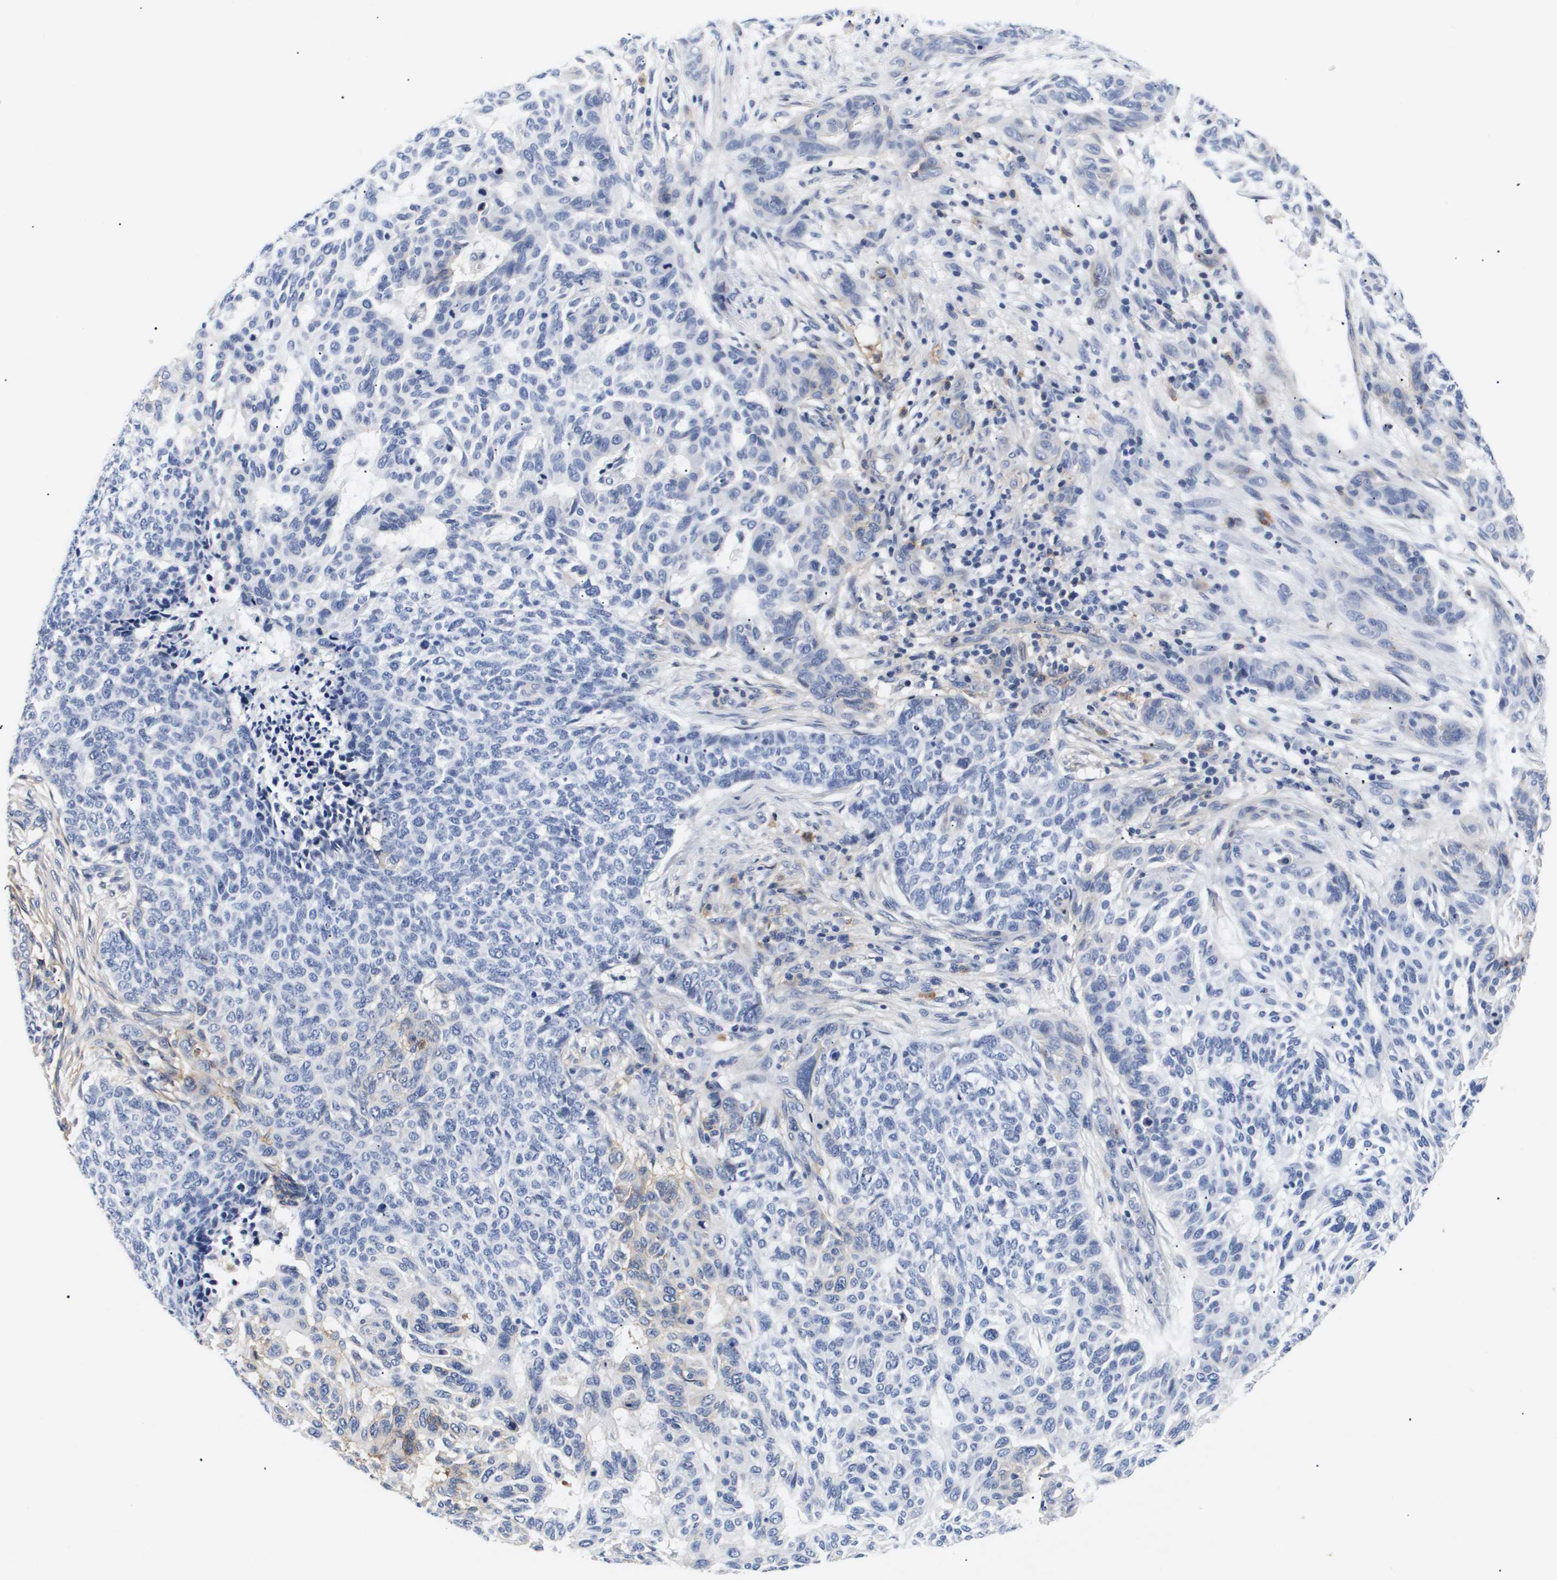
{"staining": {"intensity": "negative", "quantity": "none", "location": "none"}, "tissue": "skin cancer", "cell_type": "Tumor cells", "image_type": "cancer", "snomed": [{"axis": "morphology", "description": "Basal cell carcinoma"}, {"axis": "topography", "description": "Skin"}], "caption": "IHC of human skin cancer (basal cell carcinoma) shows no staining in tumor cells. Nuclei are stained in blue.", "gene": "SHD", "patient": {"sex": "male", "age": 85}}